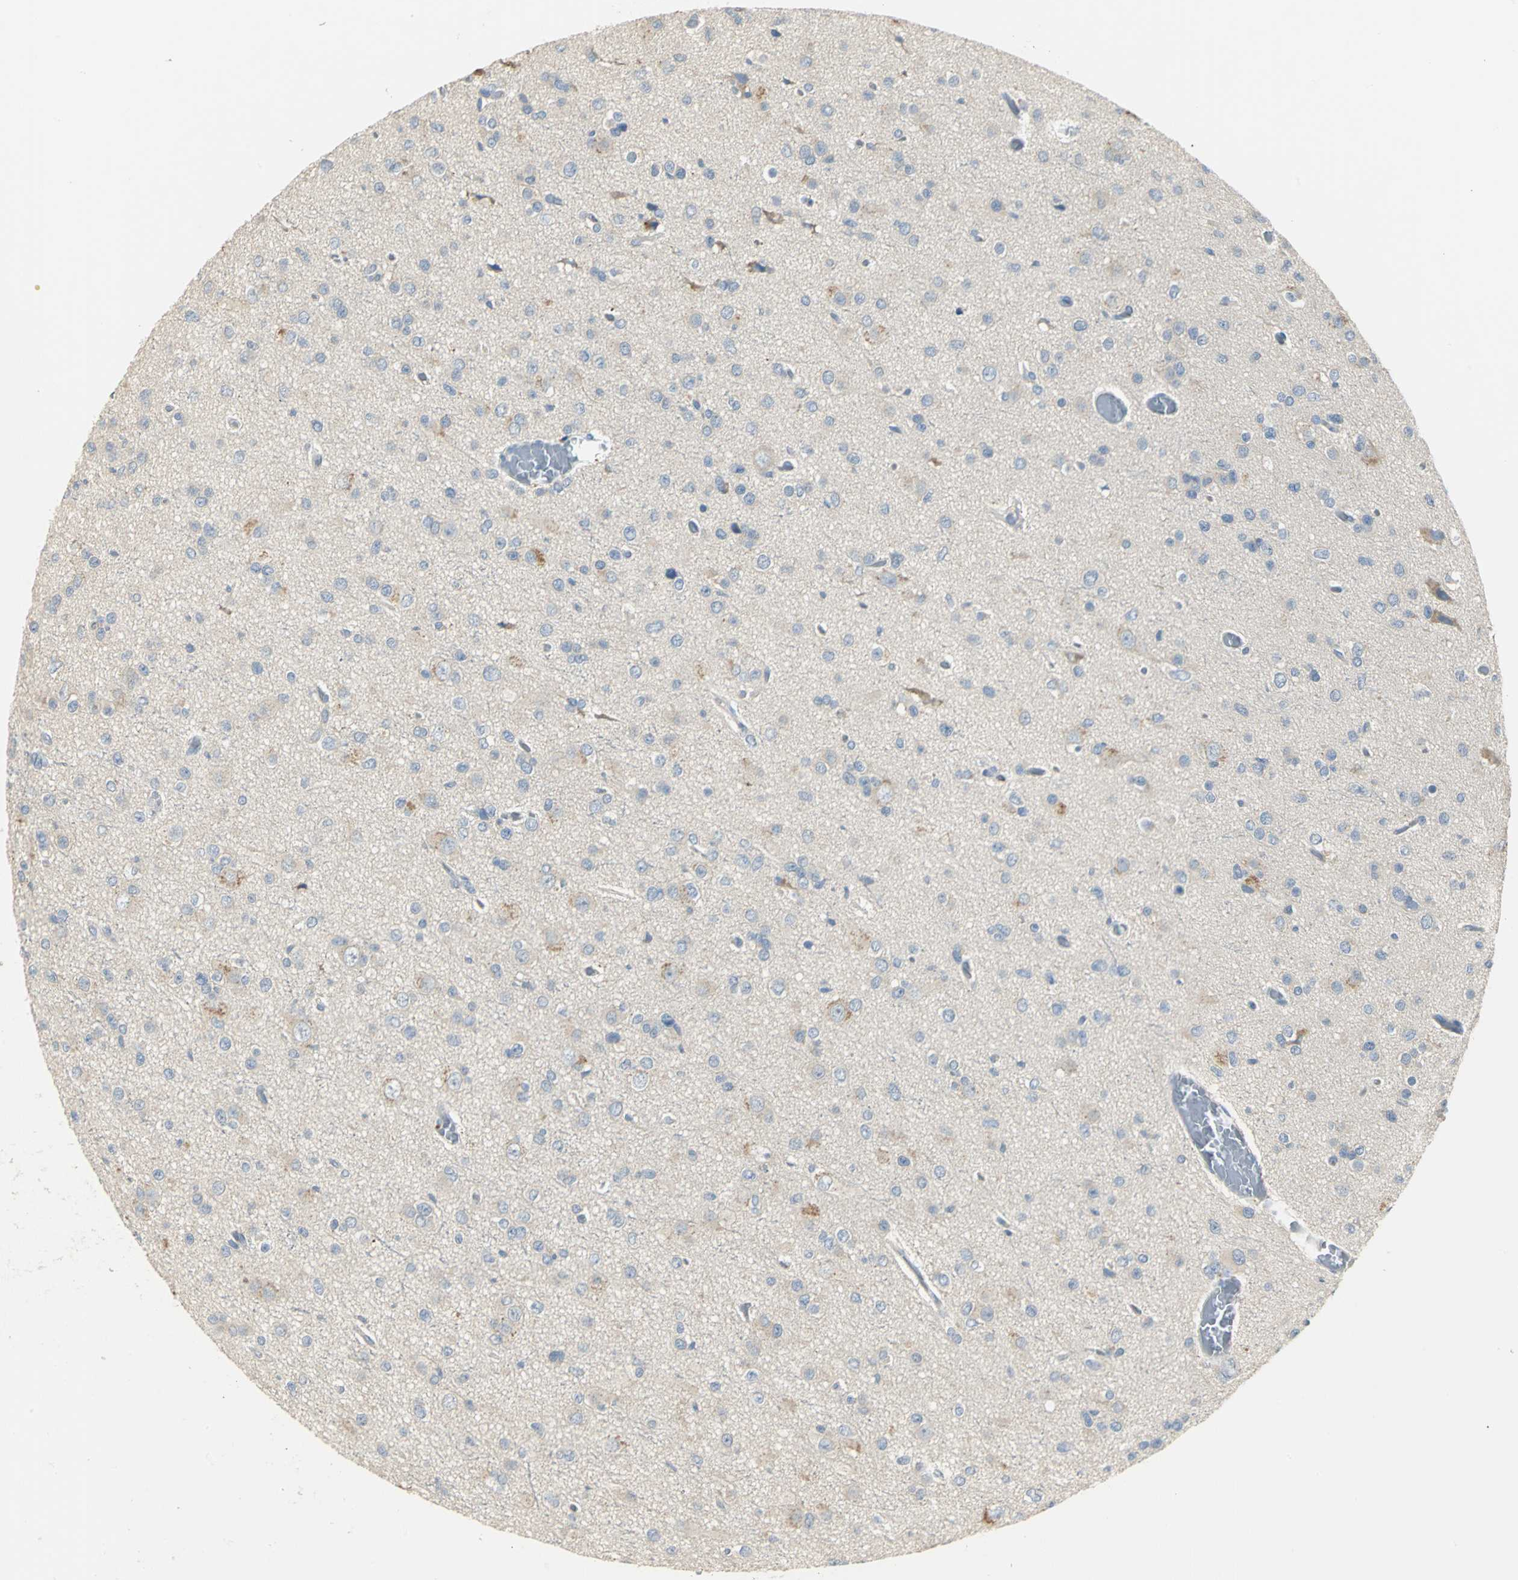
{"staining": {"intensity": "weak", "quantity": "<25%", "location": "cytoplasmic/membranous"}, "tissue": "glioma", "cell_type": "Tumor cells", "image_type": "cancer", "snomed": [{"axis": "morphology", "description": "Glioma, malignant, Low grade"}, {"axis": "topography", "description": "Brain"}], "caption": "A high-resolution photomicrograph shows IHC staining of glioma, which demonstrates no significant staining in tumor cells. The staining was performed using DAB to visualize the protein expression in brown, while the nuclei were stained in blue with hematoxylin (Magnification: 20x).", "gene": "B3GNT2", "patient": {"sex": "male", "age": 42}}